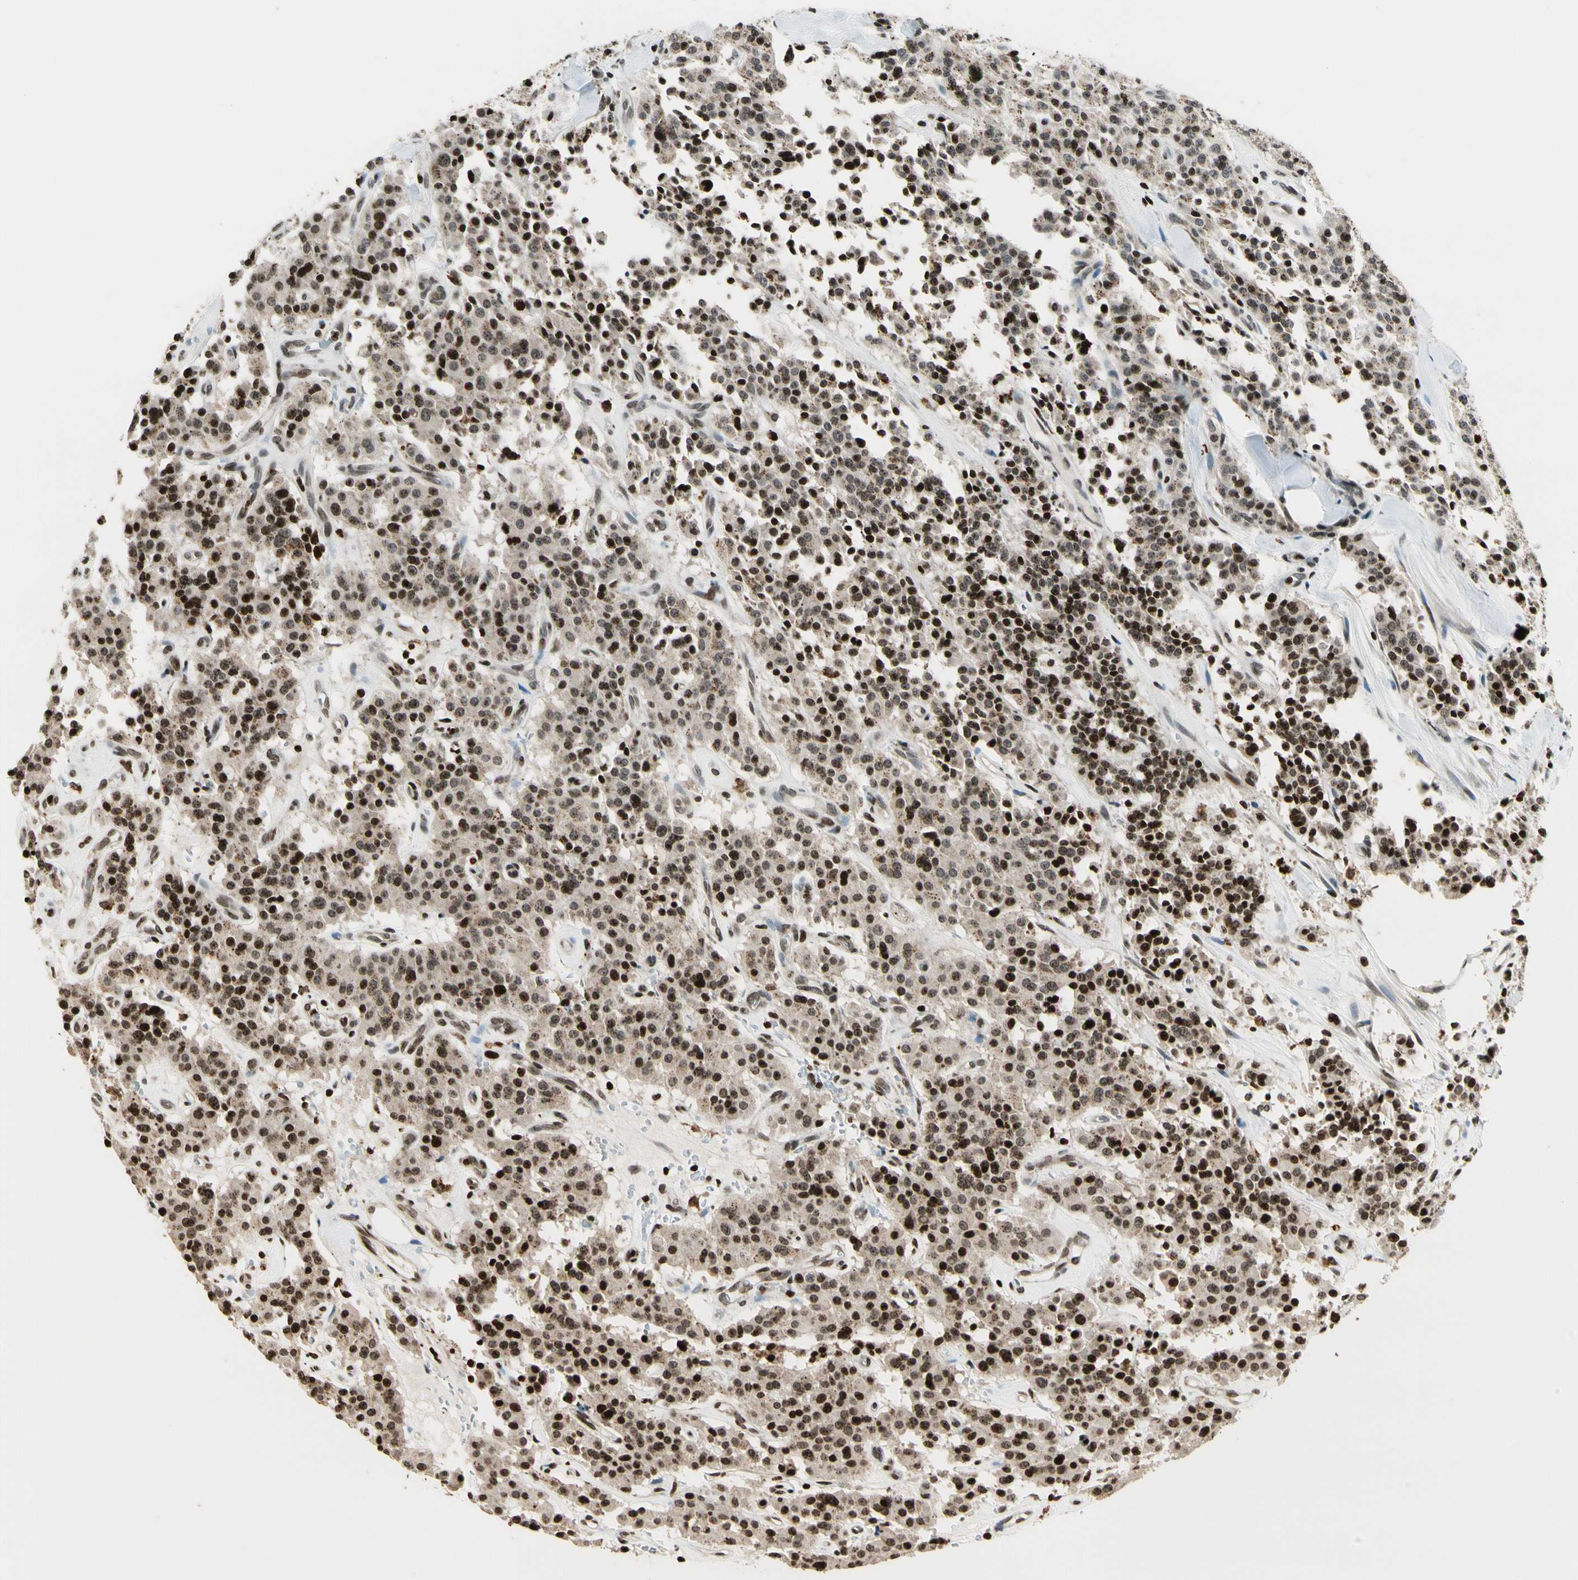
{"staining": {"intensity": "strong", "quantity": ">75%", "location": "nuclear"}, "tissue": "carcinoid", "cell_type": "Tumor cells", "image_type": "cancer", "snomed": [{"axis": "morphology", "description": "Carcinoid, malignant, NOS"}, {"axis": "topography", "description": "Lung"}], "caption": "DAB (3,3'-diaminobenzidine) immunohistochemical staining of human carcinoid (malignant) exhibits strong nuclear protein positivity in approximately >75% of tumor cells.", "gene": "TSHZ3", "patient": {"sex": "male", "age": 30}}